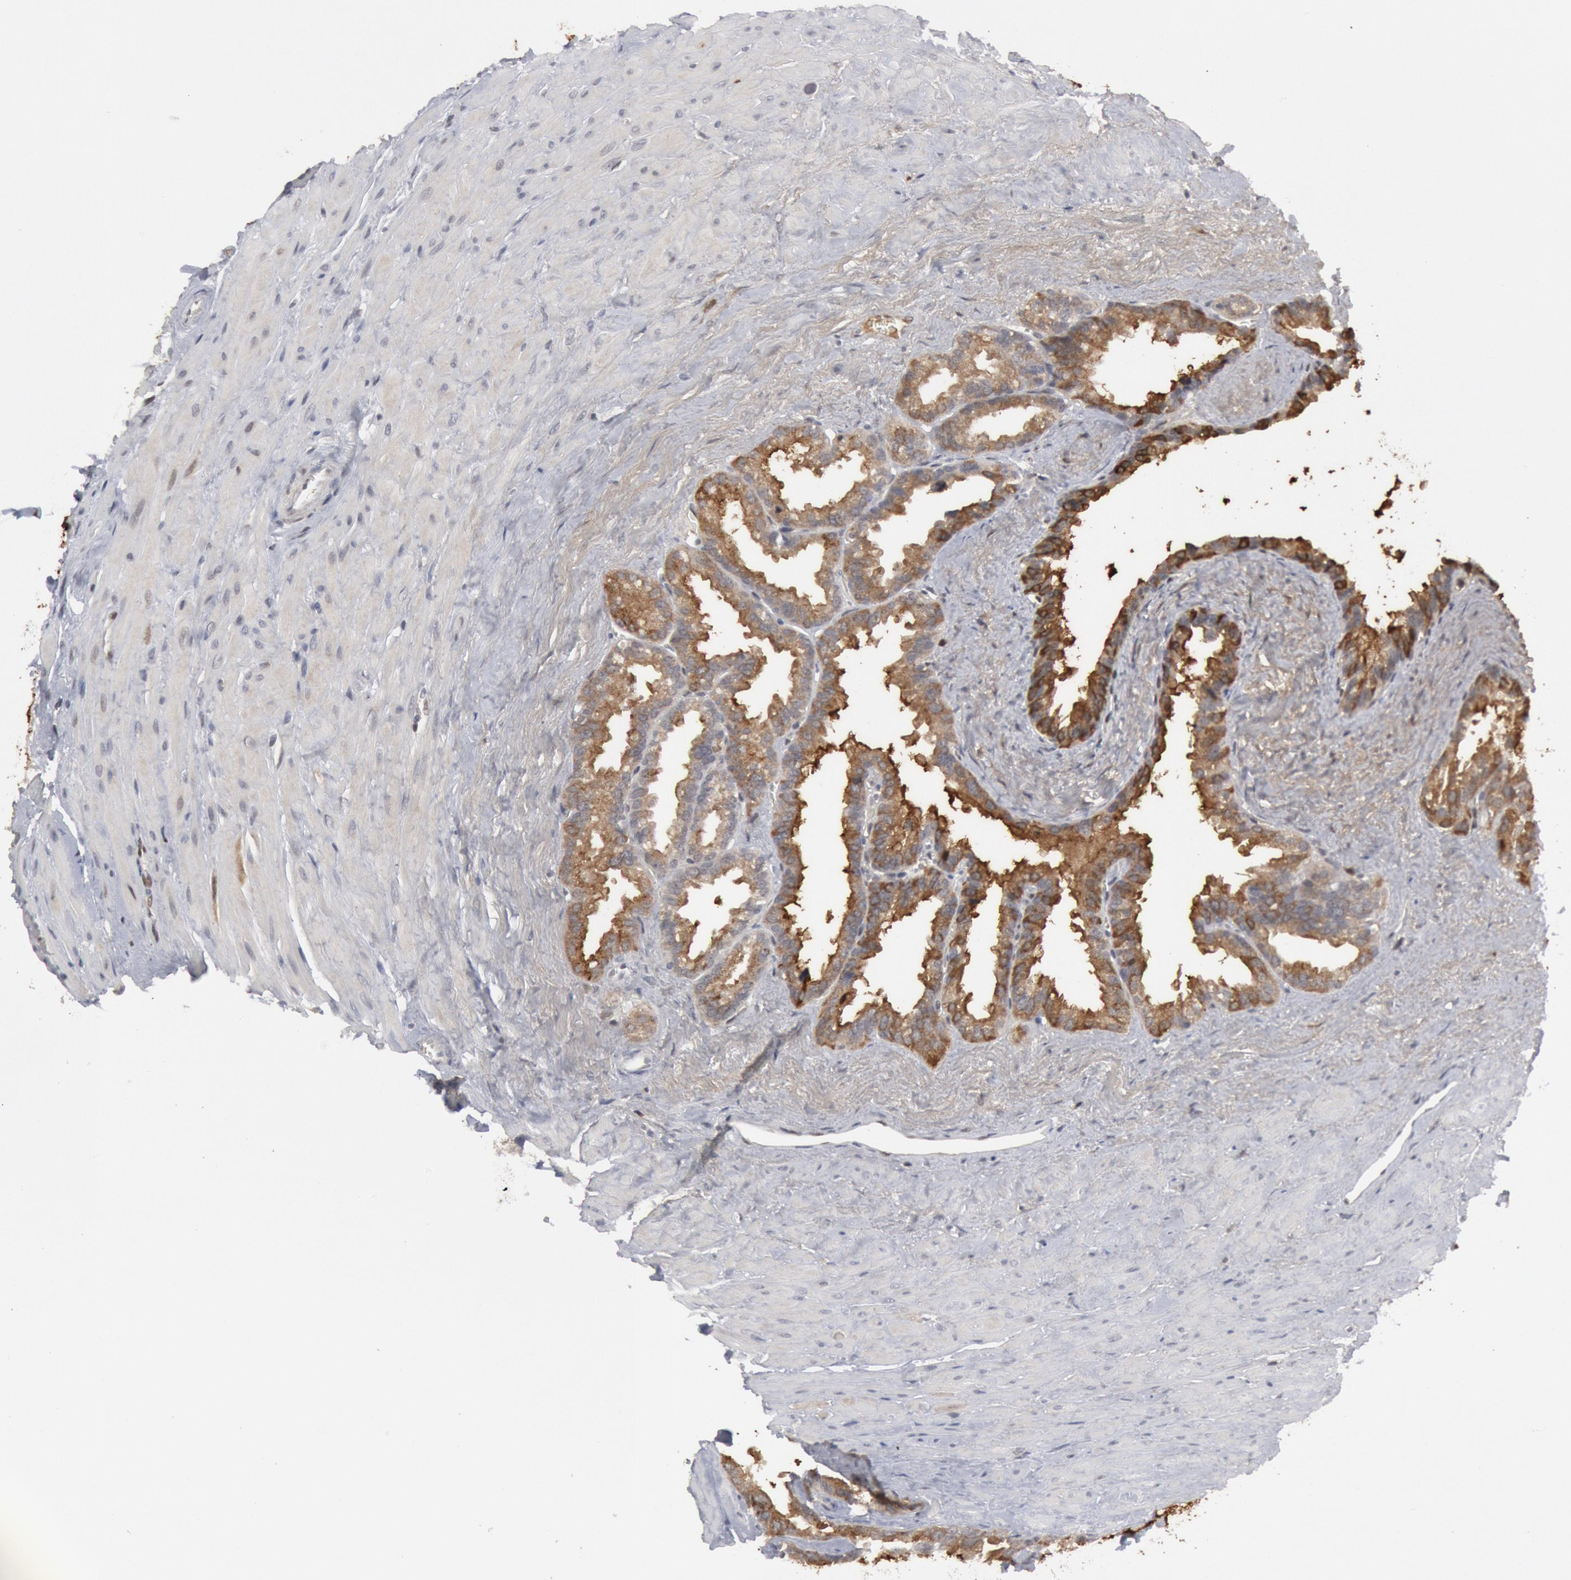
{"staining": {"intensity": "moderate", "quantity": ">75%", "location": "cytoplasmic/membranous,nuclear"}, "tissue": "seminal vesicle", "cell_type": "Glandular cells", "image_type": "normal", "snomed": [{"axis": "morphology", "description": "Normal tissue, NOS"}, {"axis": "topography", "description": "Prostate"}, {"axis": "topography", "description": "Seminal veicle"}], "caption": "A photomicrograph of human seminal vesicle stained for a protein shows moderate cytoplasmic/membranous,nuclear brown staining in glandular cells. (DAB IHC, brown staining for protein, blue staining for nuclei).", "gene": "FOXO1", "patient": {"sex": "male", "age": 63}}